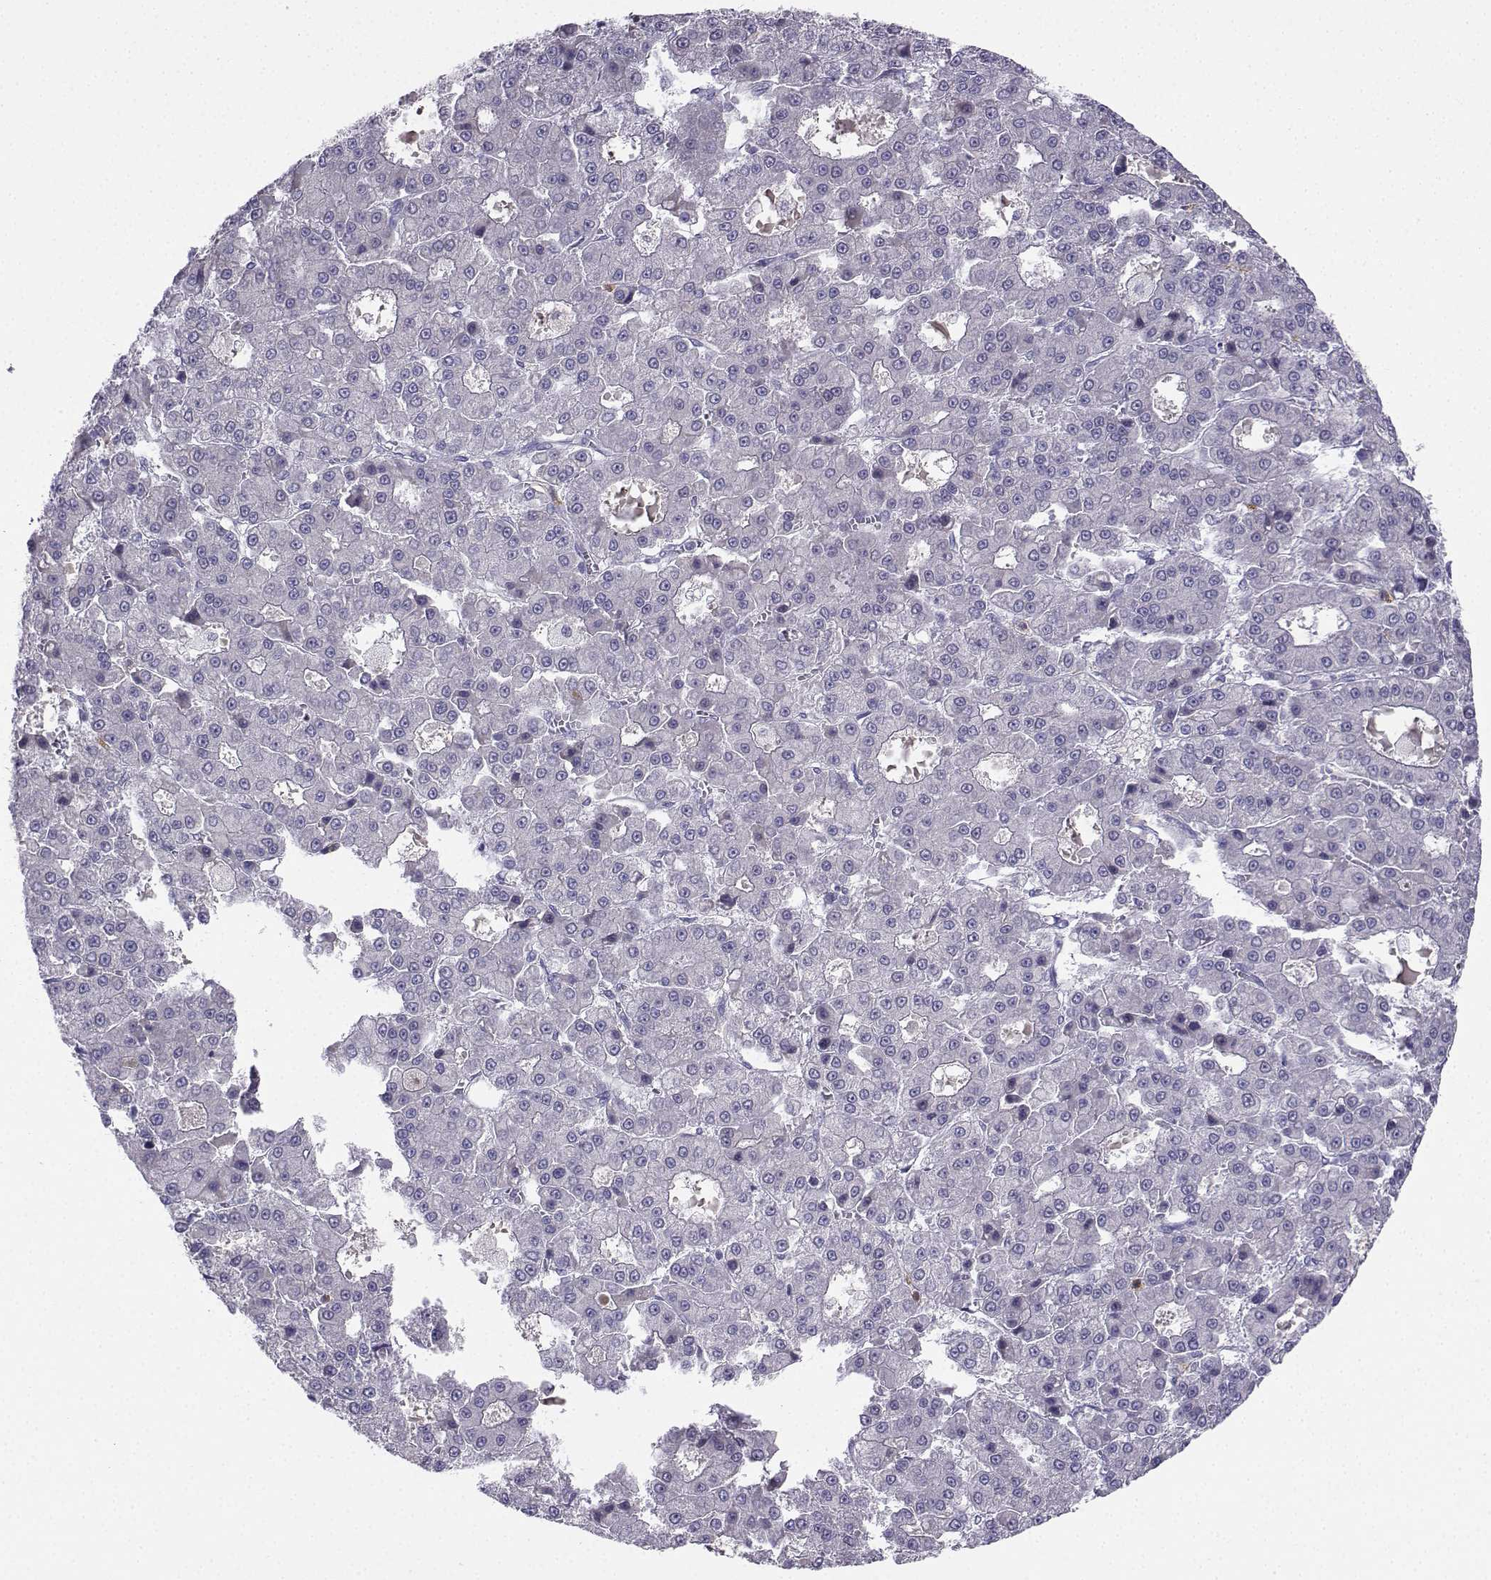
{"staining": {"intensity": "negative", "quantity": "none", "location": "none"}, "tissue": "liver cancer", "cell_type": "Tumor cells", "image_type": "cancer", "snomed": [{"axis": "morphology", "description": "Carcinoma, Hepatocellular, NOS"}, {"axis": "topography", "description": "Liver"}], "caption": "Tumor cells are negative for brown protein staining in hepatocellular carcinoma (liver).", "gene": "CALY", "patient": {"sex": "male", "age": 70}}